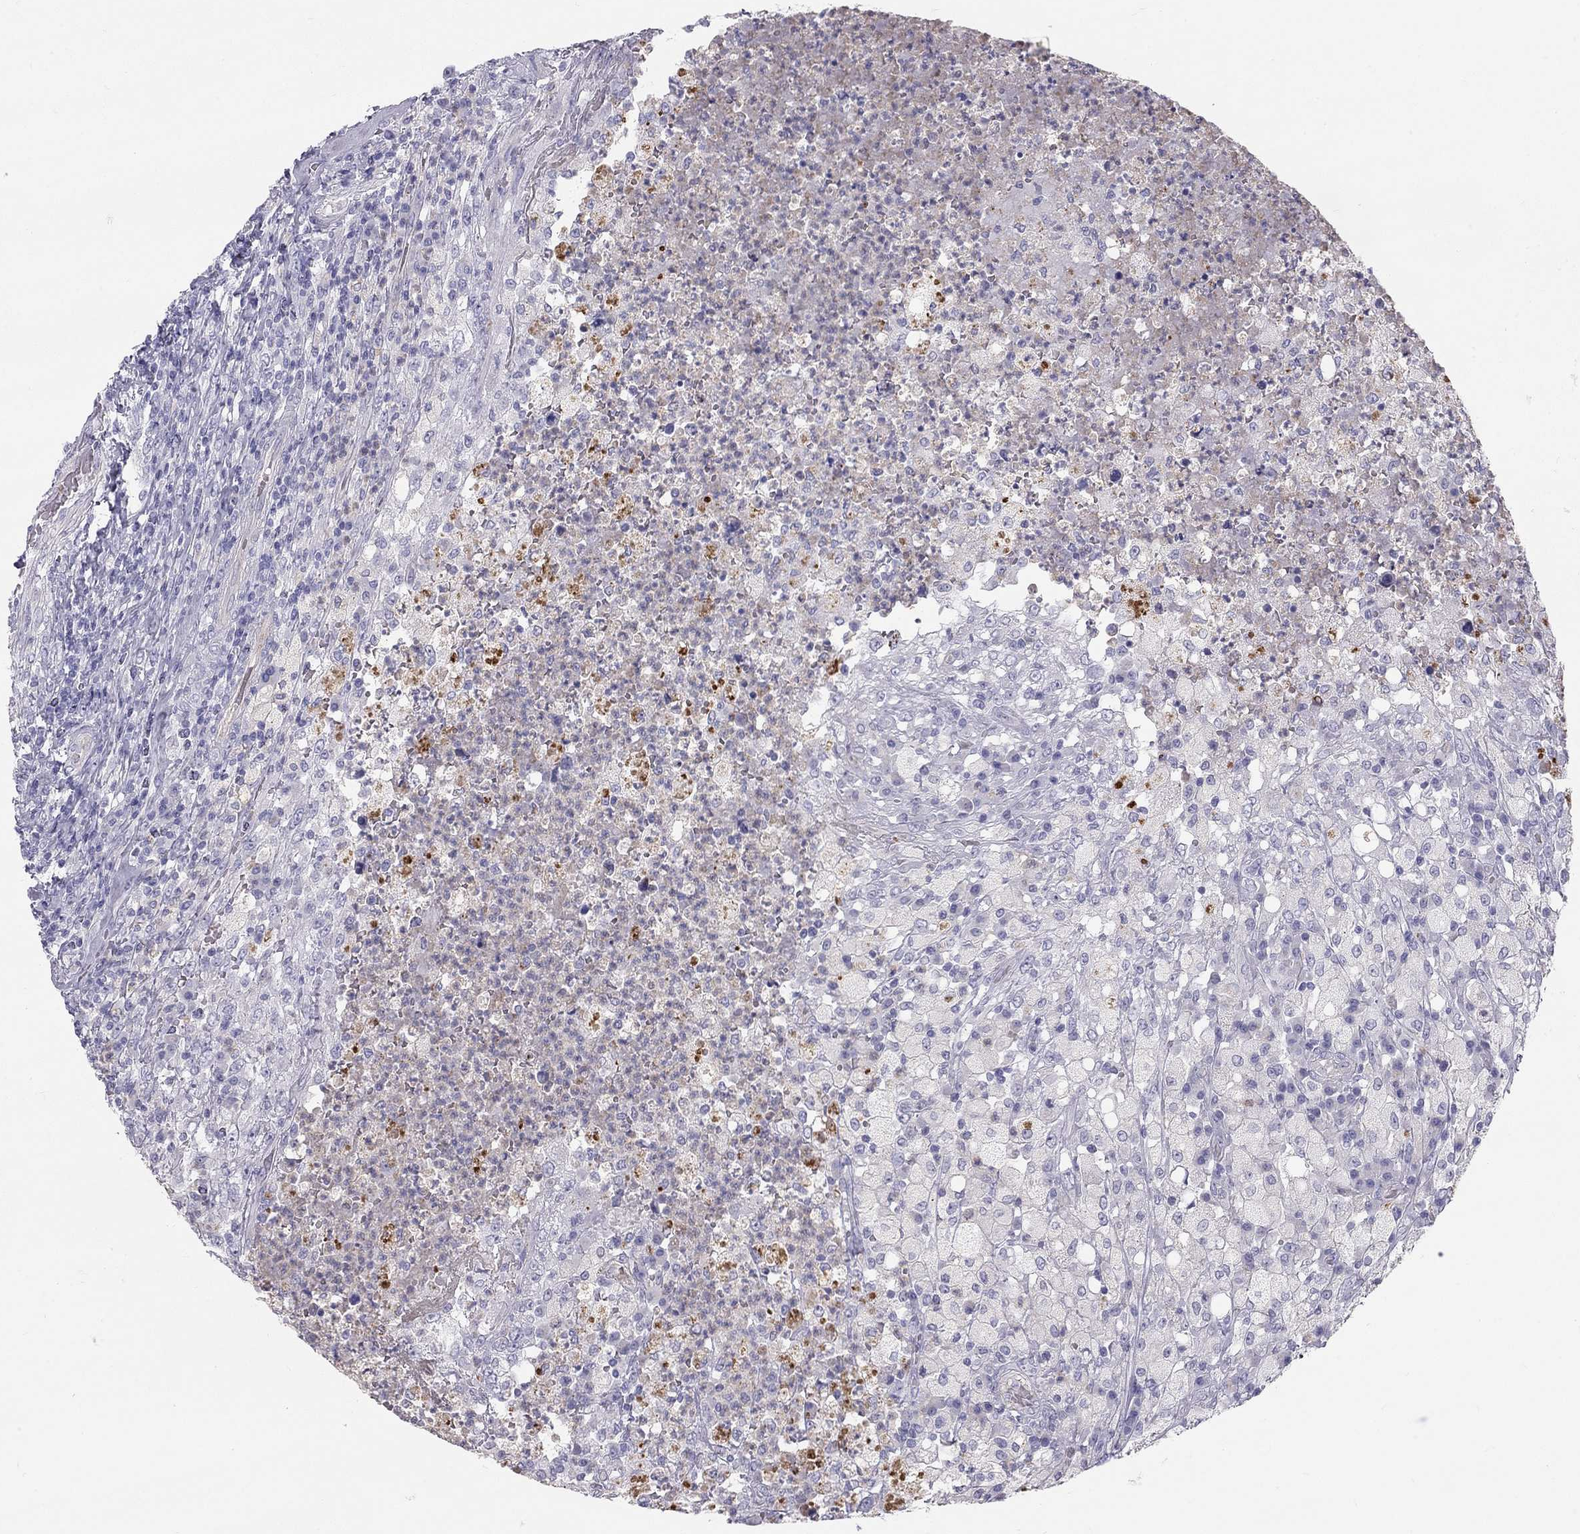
{"staining": {"intensity": "negative", "quantity": "none", "location": "none"}, "tissue": "testis cancer", "cell_type": "Tumor cells", "image_type": "cancer", "snomed": [{"axis": "morphology", "description": "Necrosis, NOS"}, {"axis": "morphology", "description": "Carcinoma, Embryonal, NOS"}, {"axis": "topography", "description": "Testis"}], "caption": "This image is of testis embryonal carcinoma stained with immunohistochemistry (IHC) to label a protein in brown with the nuclei are counter-stained blue. There is no positivity in tumor cells.", "gene": "TDRD6", "patient": {"sex": "male", "age": 19}}